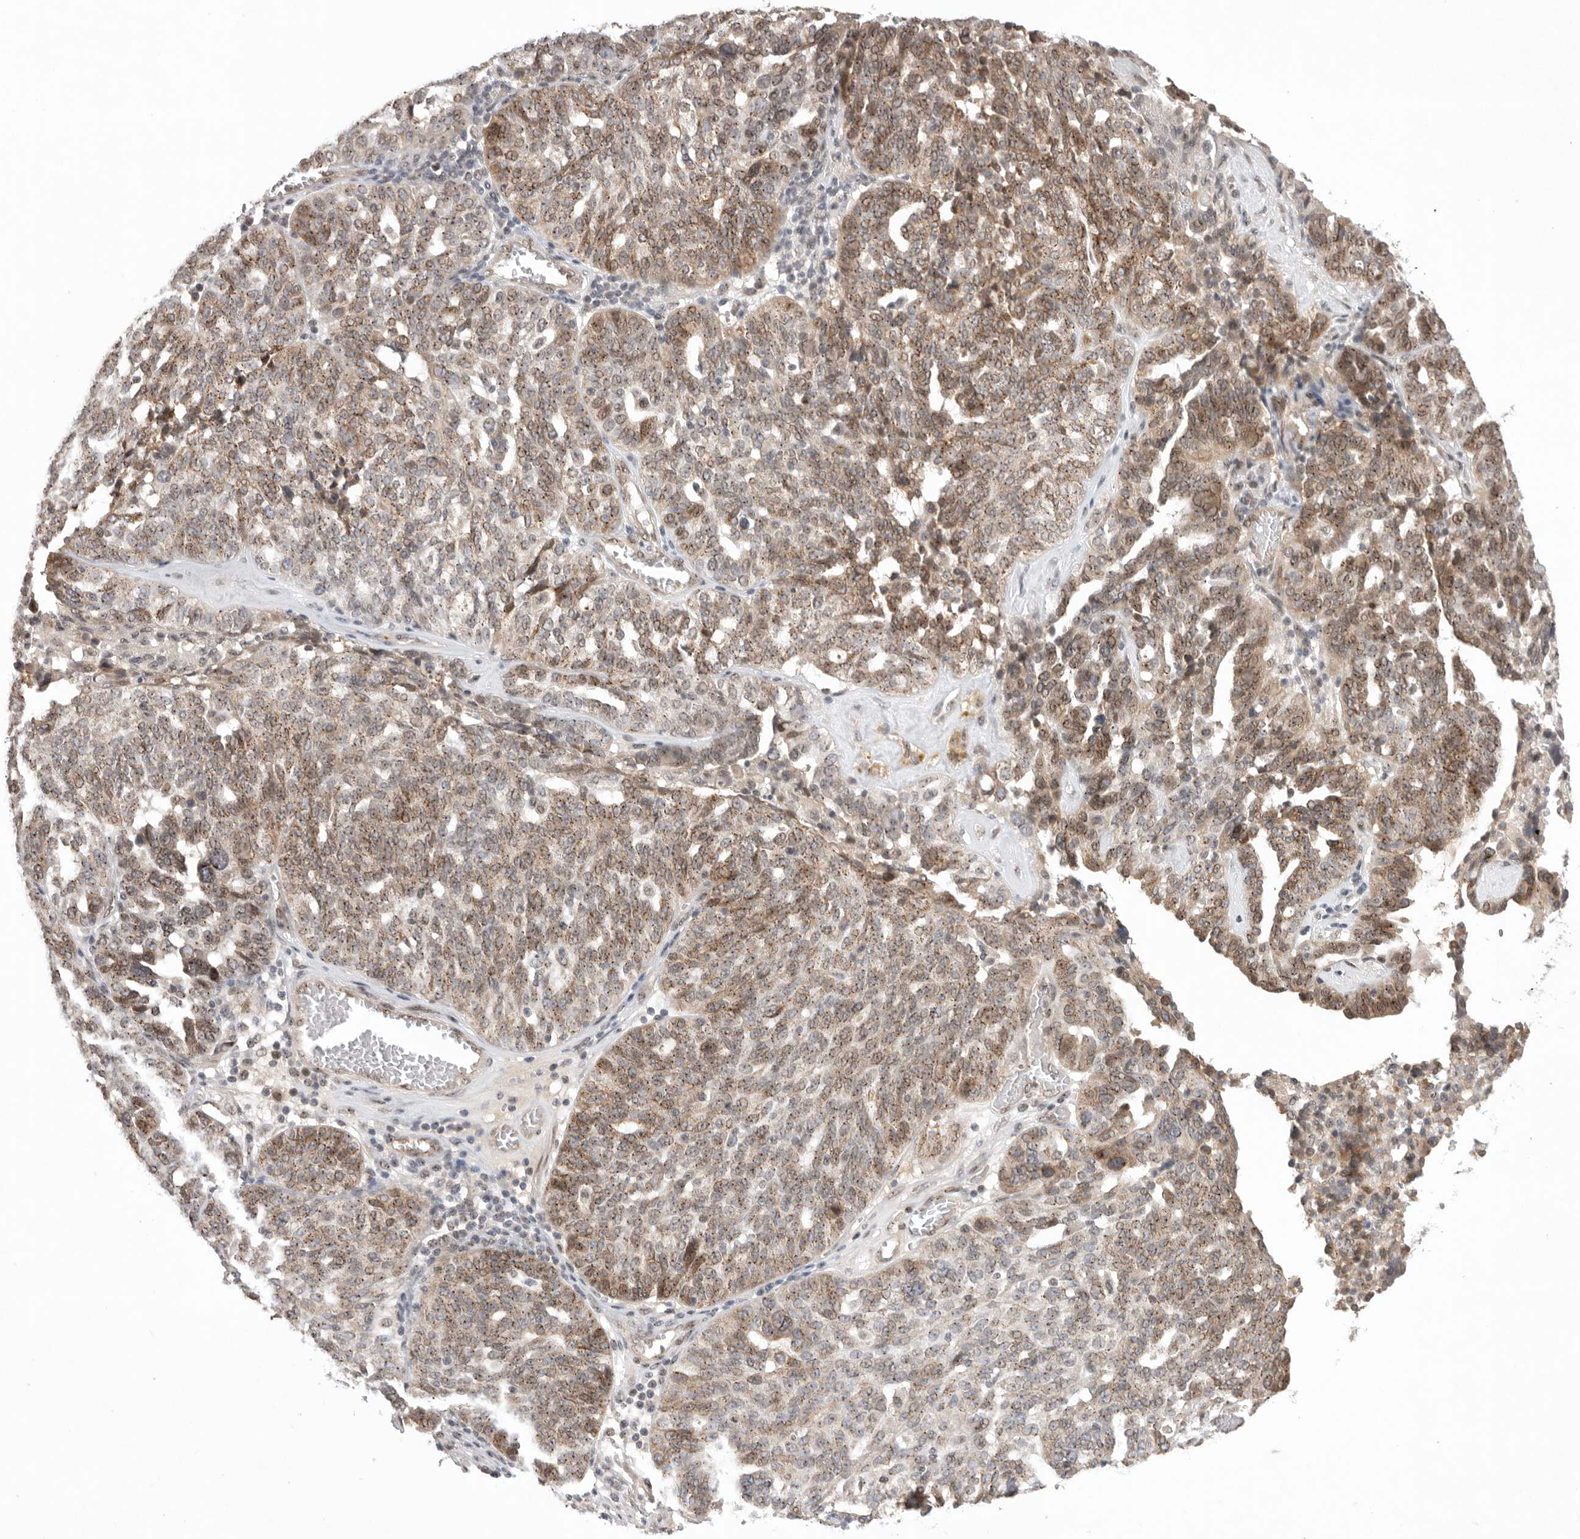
{"staining": {"intensity": "moderate", "quantity": ">75%", "location": "cytoplasmic/membranous,nuclear"}, "tissue": "ovarian cancer", "cell_type": "Tumor cells", "image_type": "cancer", "snomed": [{"axis": "morphology", "description": "Cystadenocarcinoma, serous, NOS"}, {"axis": "topography", "description": "Ovary"}], "caption": "A high-resolution histopathology image shows immunohistochemistry staining of ovarian cancer, which demonstrates moderate cytoplasmic/membranous and nuclear expression in approximately >75% of tumor cells.", "gene": "LEMD3", "patient": {"sex": "female", "age": 59}}